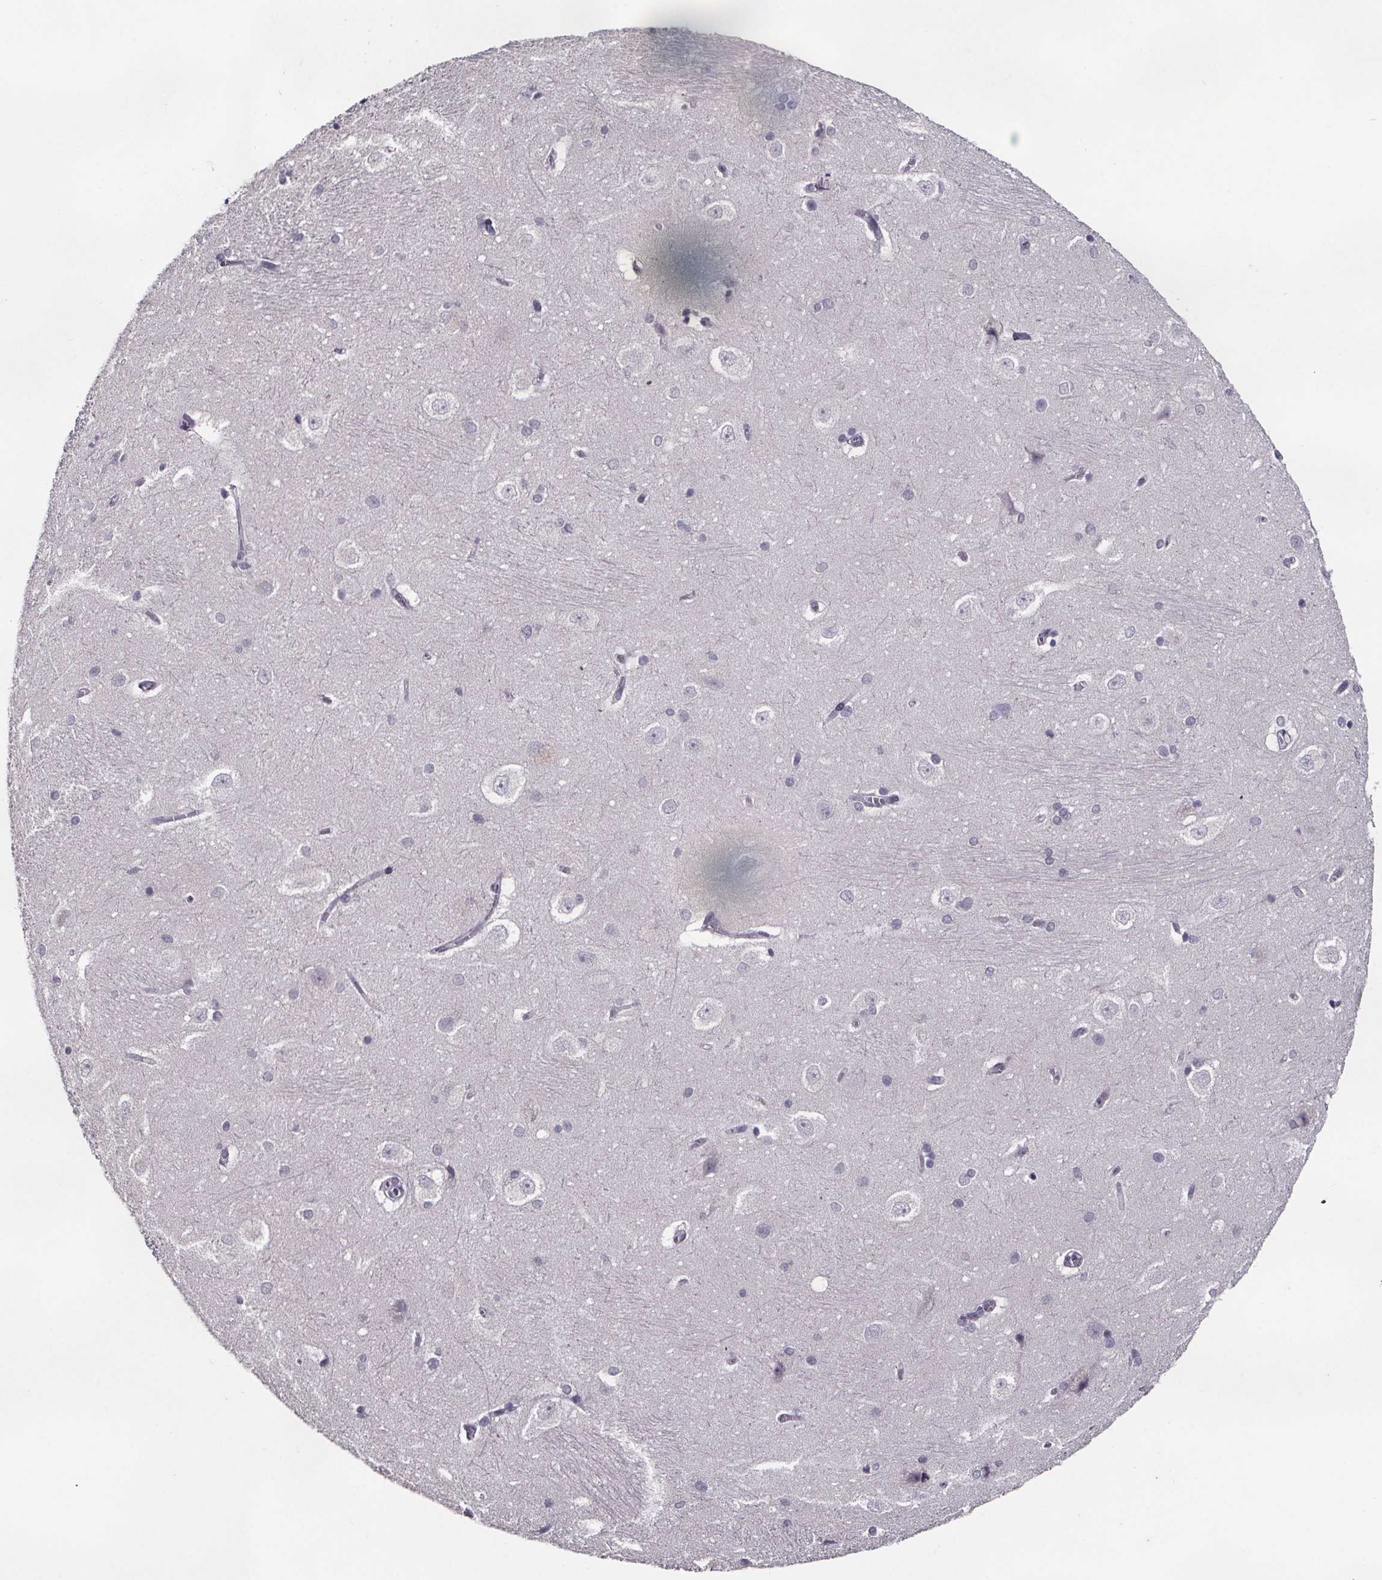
{"staining": {"intensity": "negative", "quantity": "none", "location": "none"}, "tissue": "hippocampus", "cell_type": "Glial cells", "image_type": "normal", "snomed": [{"axis": "morphology", "description": "Normal tissue, NOS"}, {"axis": "topography", "description": "Cerebral cortex"}, {"axis": "topography", "description": "Hippocampus"}], "caption": "This is a micrograph of IHC staining of unremarkable hippocampus, which shows no positivity in glial cells.", "gene": "AR", "patient": {"sex": "female", "age": 19}}